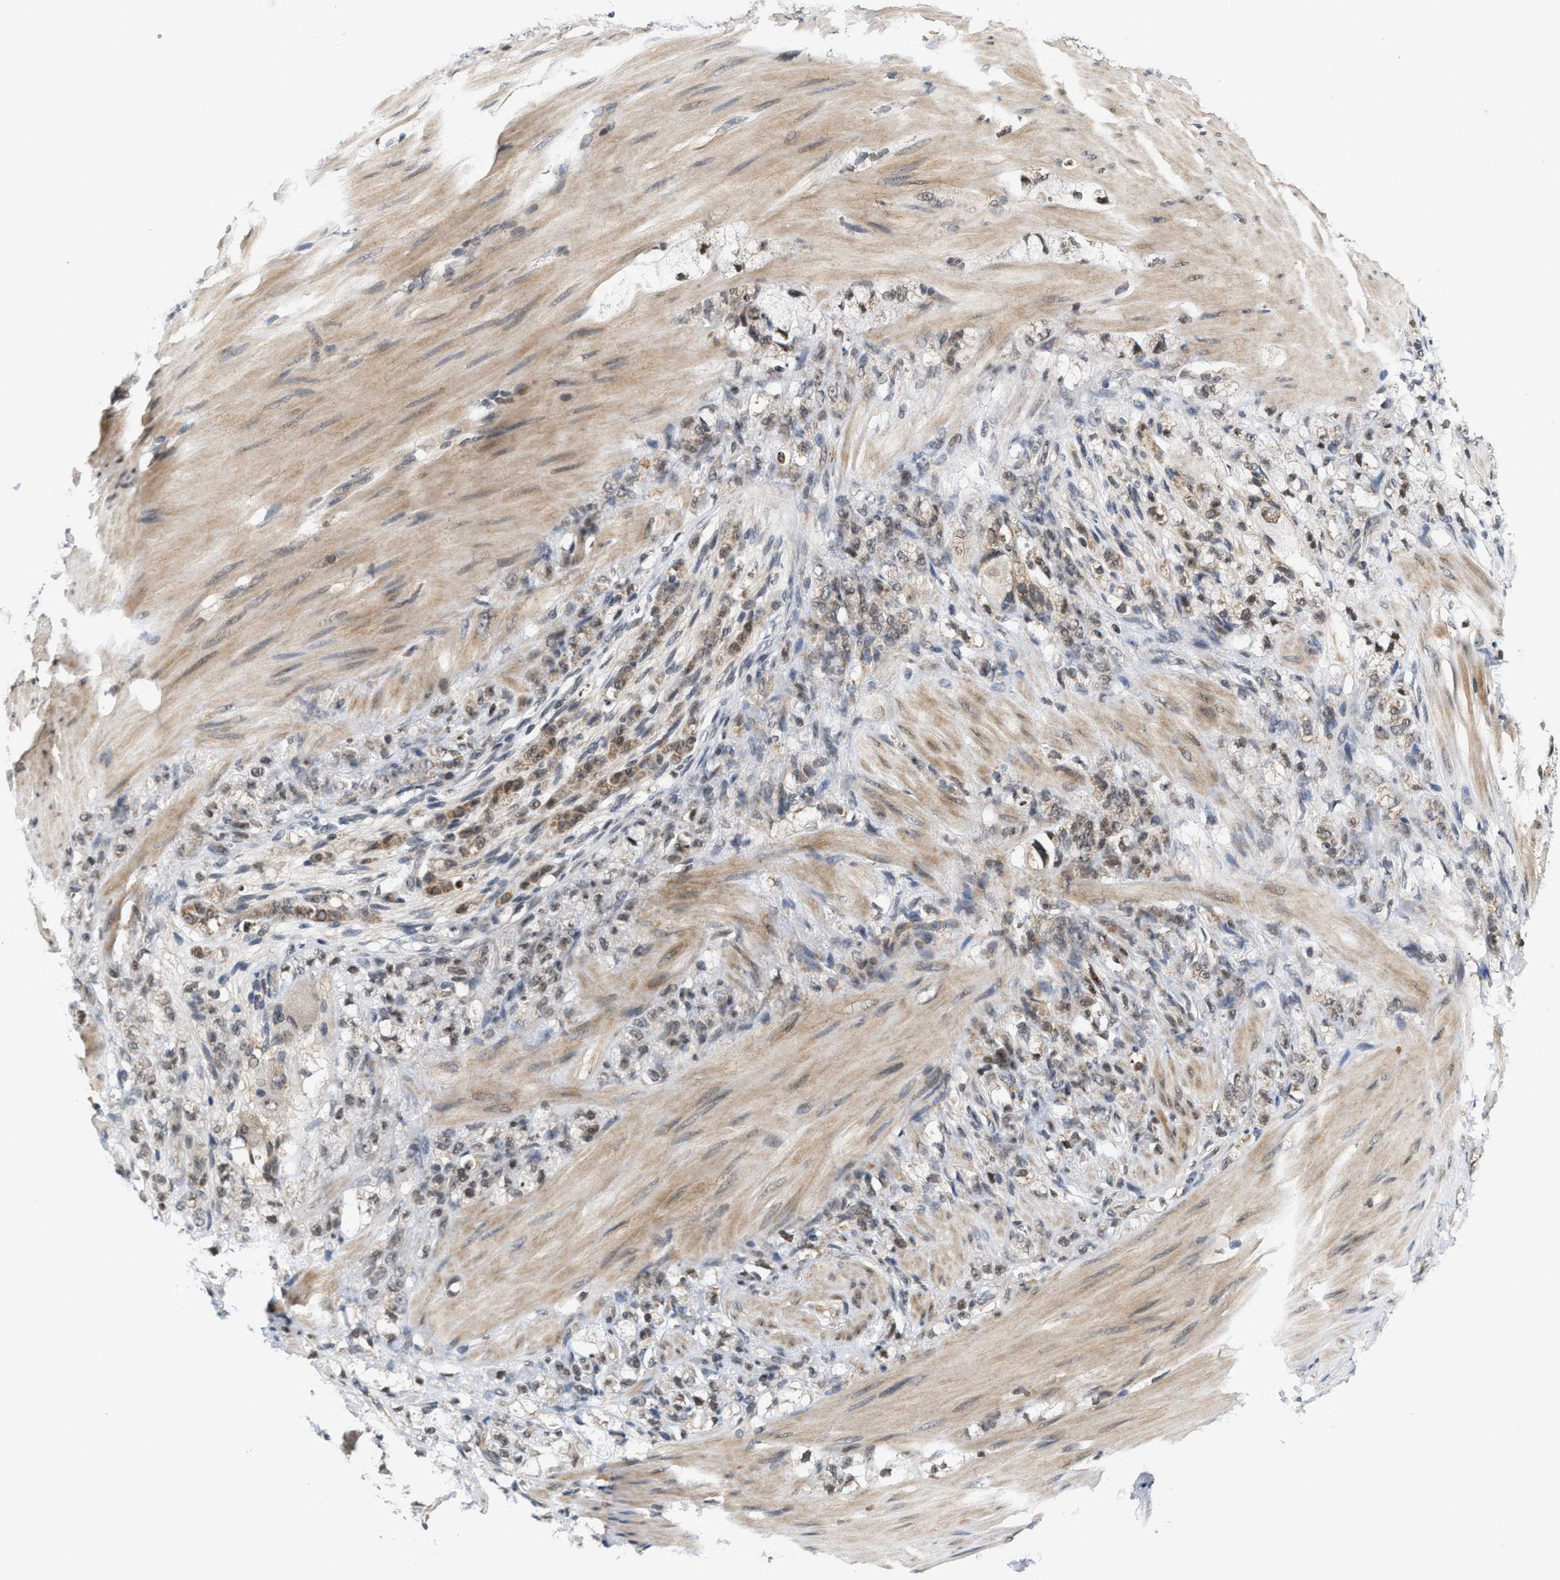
{"staining": {"intensity": "weak", "quantity": ">75%", "location": "nuclear"}, "tissue": "stomach cancer", "cell_type": "Tumor cells", "image_type": "cancer", "snomed": [{"axis": "morphology", "description": "Adenocarcinoma, NOS"}, {"axis": "topography", "description": "Stomach"}], "caption": "IHC of human stomach cancer reveals low levels of weak nuclear positivity in about >75% of tumor cells.", "gene": "ANKRD6", "patient": {"sex": "male", "age": 82}}